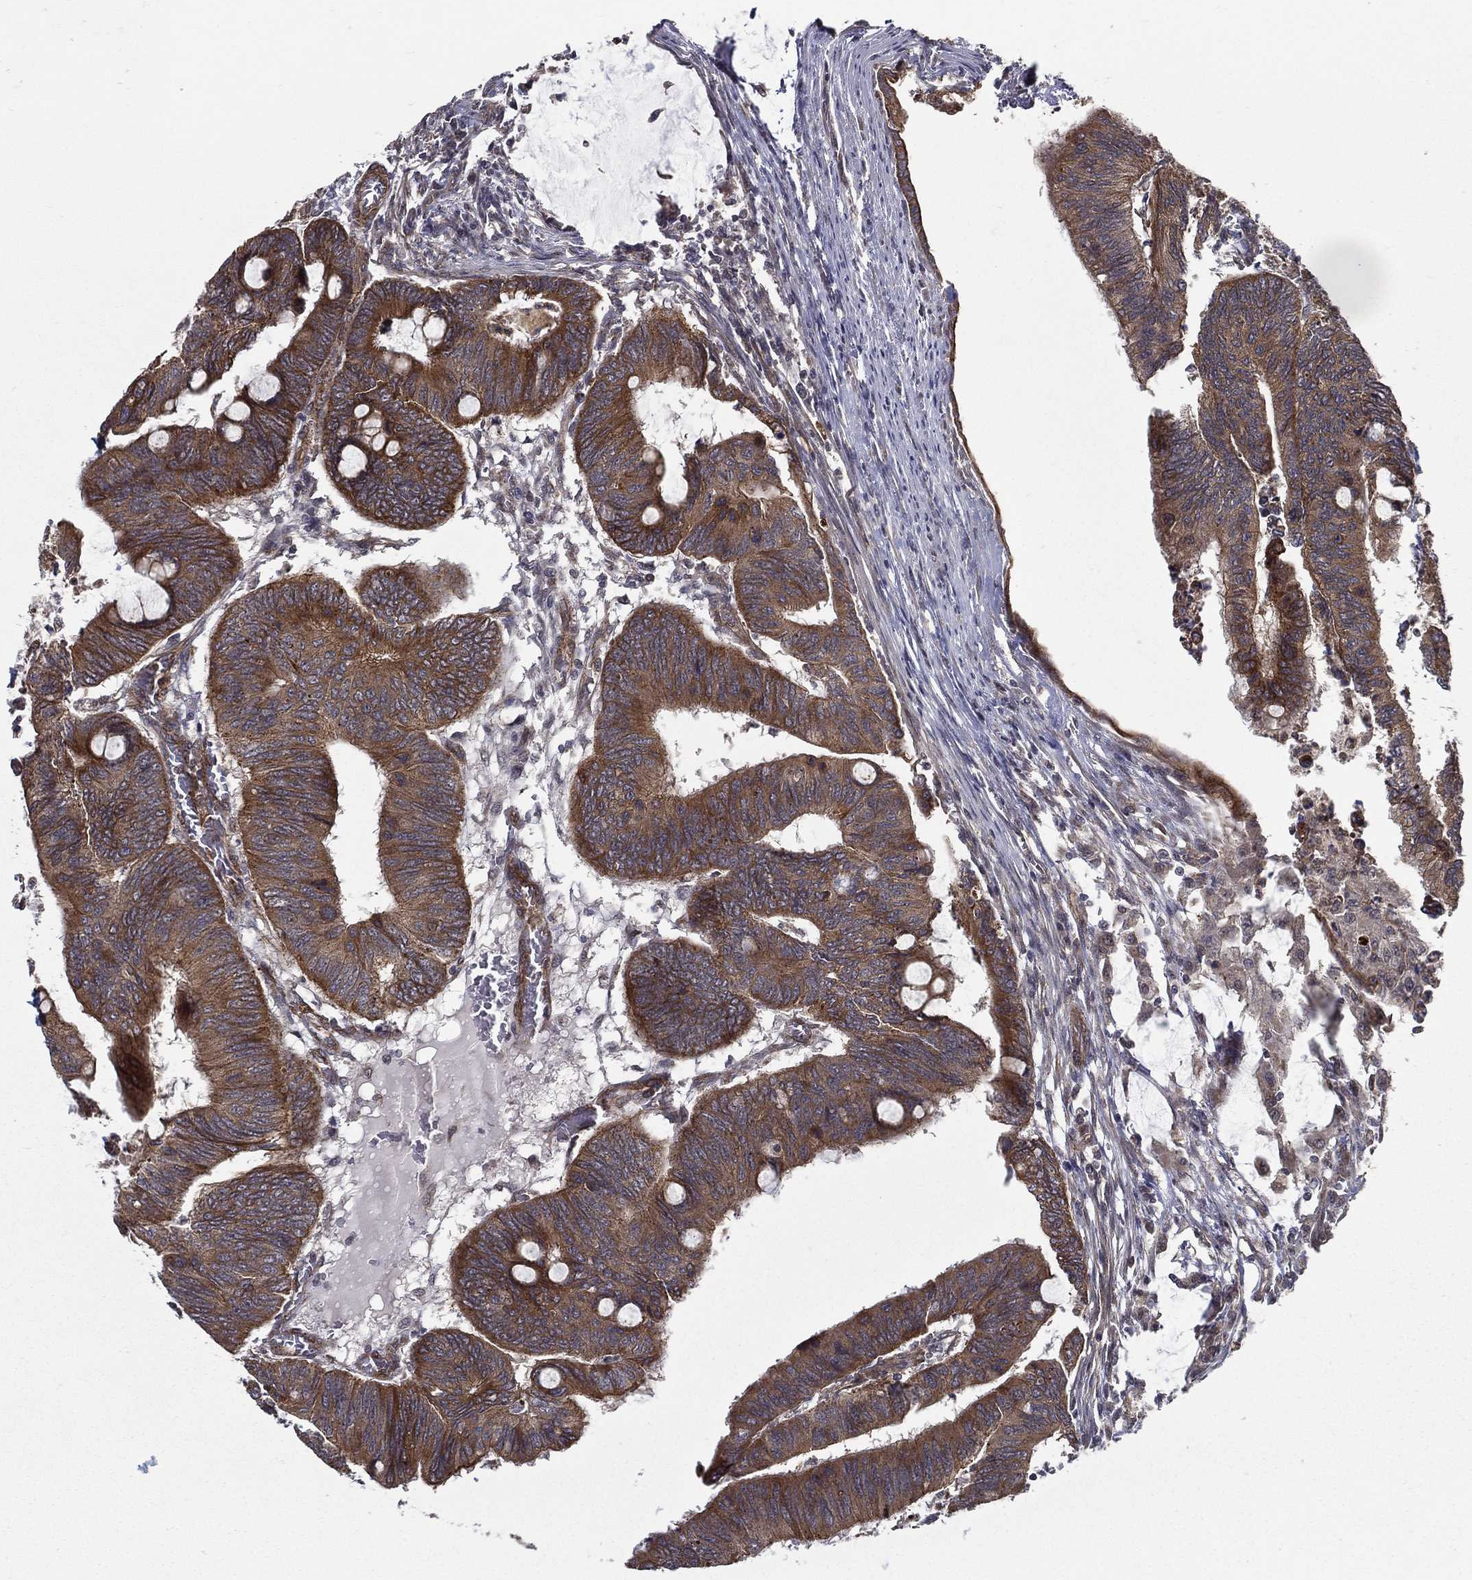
{"staining": {"intensity": "moderate", "quantity": ">75%", "location": "cytoplasmic/membranous"}, "tissue": "colorectal cancer", "cell_type": "Tumor cells", "image_type": "cancer", "snomed": [{"axis": "morphology", "description": "Normal tissue, NOS"}, {"axis": "morphology", "description": "Adenocarcinoma, NOS"}, {"axis": "topography", "description": "Rectum"}, {"axis": "topography", "description": "Peripheral nerve tissue"}], "caption": "High-magnification brightfield microscopy of colorectal cancer (adenocarcinoma) stained with DAB (brown) and counterstained with hematoxylin (blue). tumor cells exhibit moderate cytoplasmic/membranous staining is seen in approximately>75% of cells.", "gene": "UACA", "patient": {"sex": "male", "age": 92}}